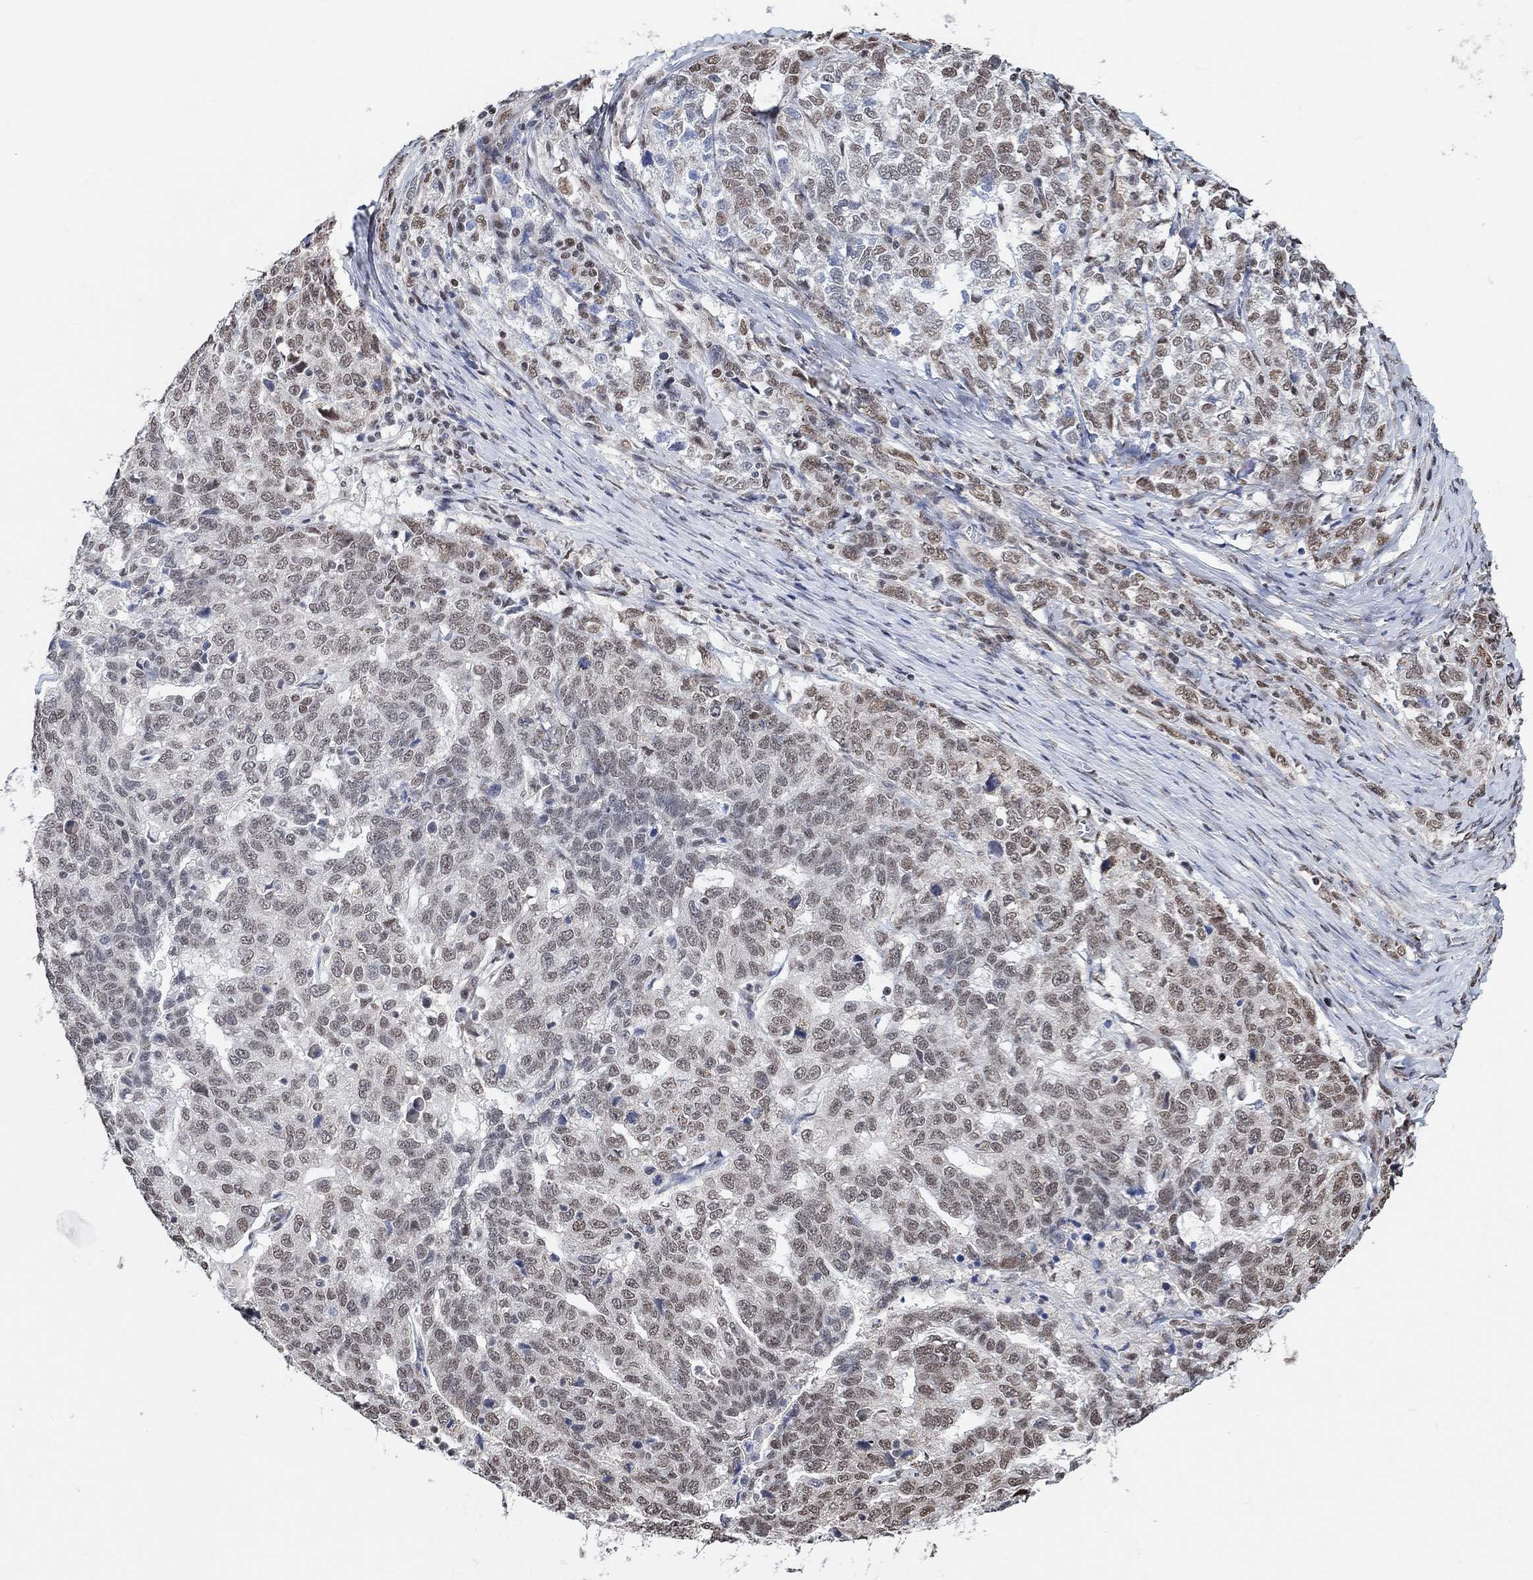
{"staining": {"intensity": "weak", "quantity": ">75%", "location": "nuclear"}, "tissue": "ovarian cancer", "cell_type": "Tumor cells", "image_type": "cancer", "snomed": [{"axis": "morphology", "description": "Cystadenocarcinoma, serous, NOS"}, {"axis": "topography", "description": "Ovary"}], "caption": "Protein positivity by IHC displays weak nuclear expression in approximately >75% of tumor cells in ovarian cancer.", "gene": "USP39", "patient": {"sex": "female", "age": 71}}